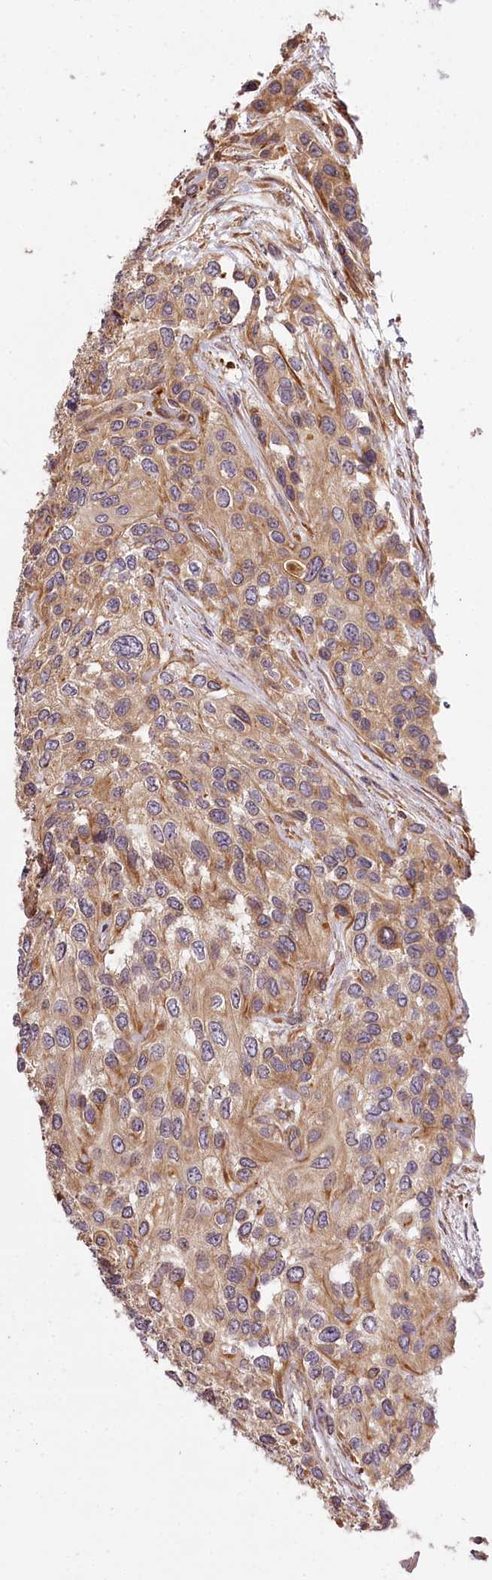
{"staining": {"intensity": "moderate", "quantity": ">75%", "location": "cytoplasmic/membranous"}, "tissue": "urothelial cancer", "cell_type": "Tumor cells", "image_type": "cancer", "snomed": [{"axis": "morphology", "description": "Normal tissue, NOS"}, {"axis": "morphology", "description": "Urothelial carcinoma, High grade"}, {"axis": "topography", "description": "Vascular tissue"}, {"axis": "topography", "description": "Urinary bladder"}], "caption": "A brown stain shows moderate cytoplasmic/membranous positivity of a protein in high-grade urothelial carcinoma tumor cells. (brown staining indicates protein expression, while blue staining denotes nuclei).", "gene": "TARS1", "patient": {"sex": "female", "age": 56}}